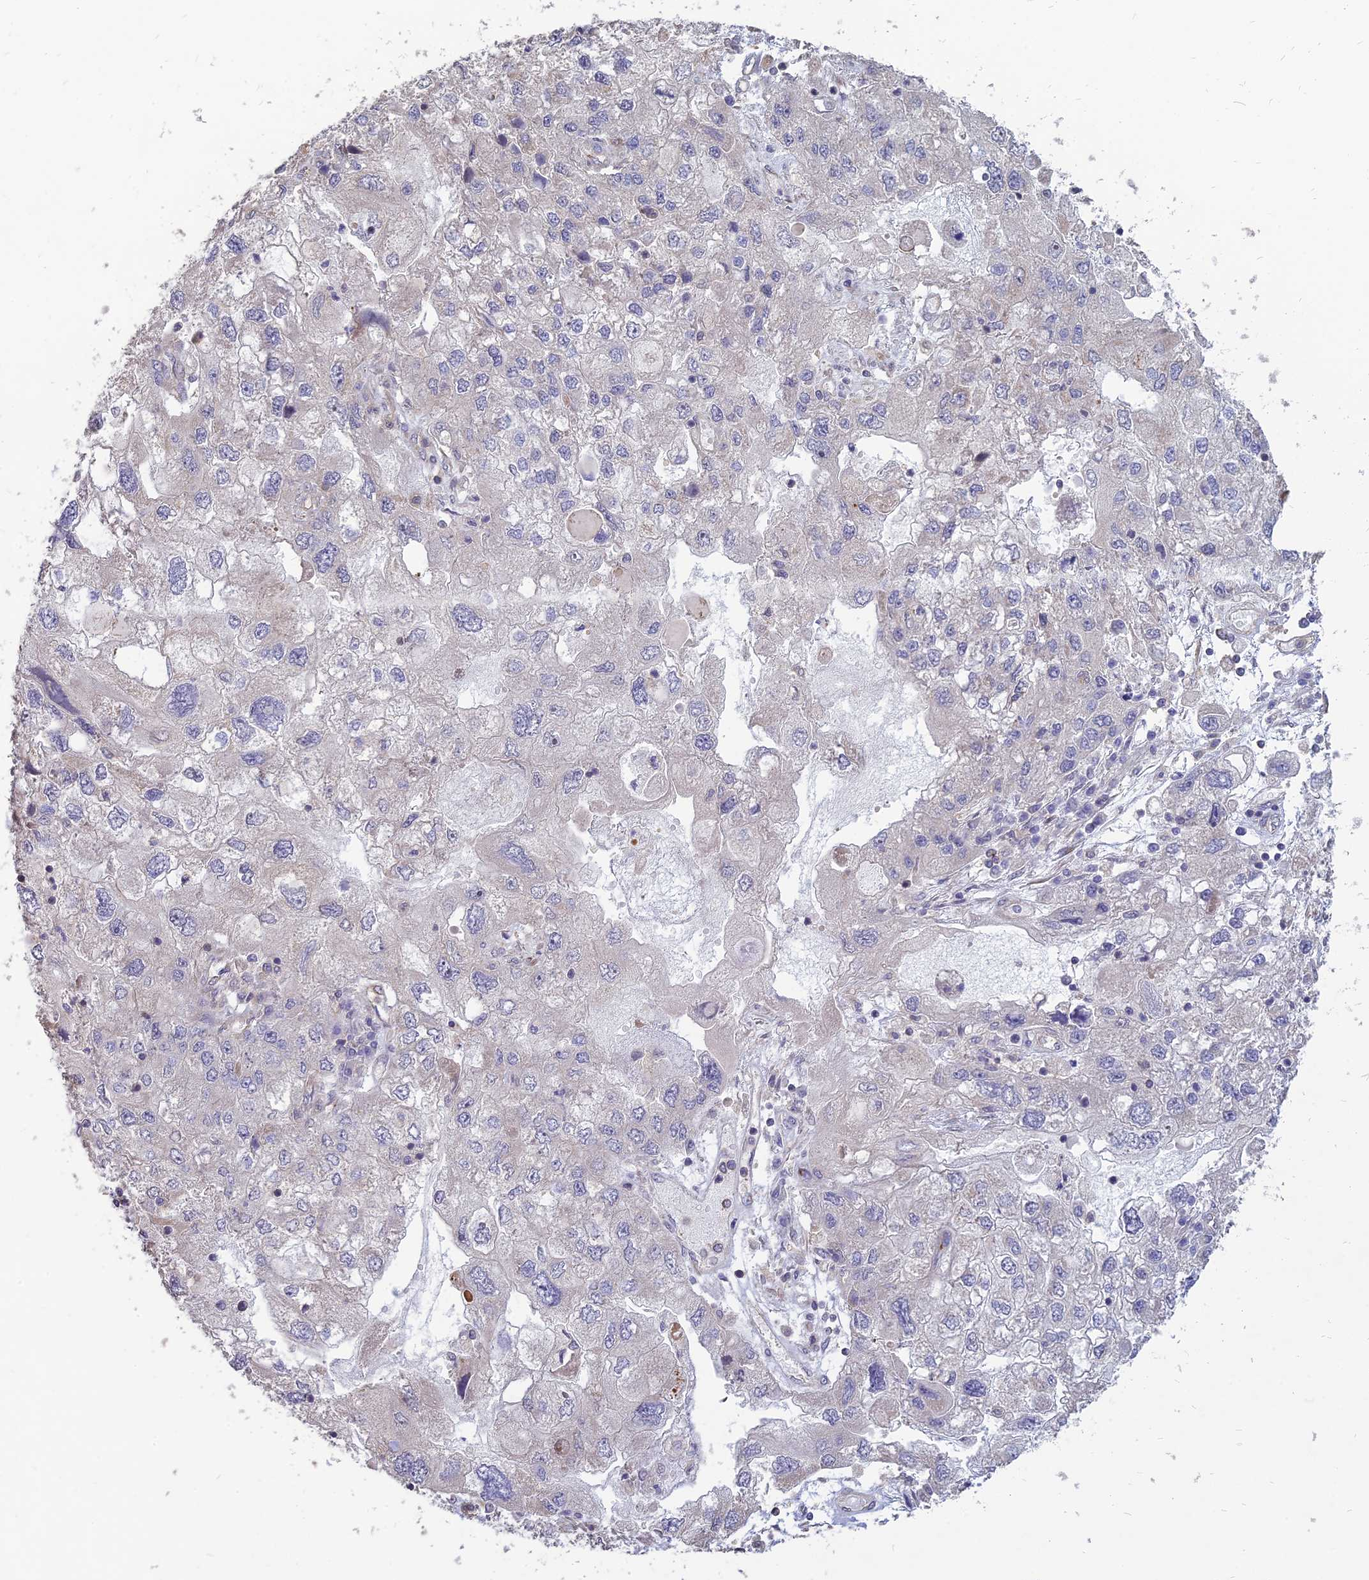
{"staining": {"intensity": "negative", "quantity": "none", "location": "none"}, "tissue": "endometrial cancer", "cell_type": "Tumor cells", "image_type": "cancer", "snomed": [{"axis": "morphology", "description": "Adenocarcinoma, NOS"}, {"axis": "topography", "description": "Endometrium"}], "caption": "DAB immunohistochemical staining of endometrial adenocarcinoma reveals no significant positivity in tumor cells.", "gene": "ST3GAL6", "patient": {"sex": "female", "age": 49}}